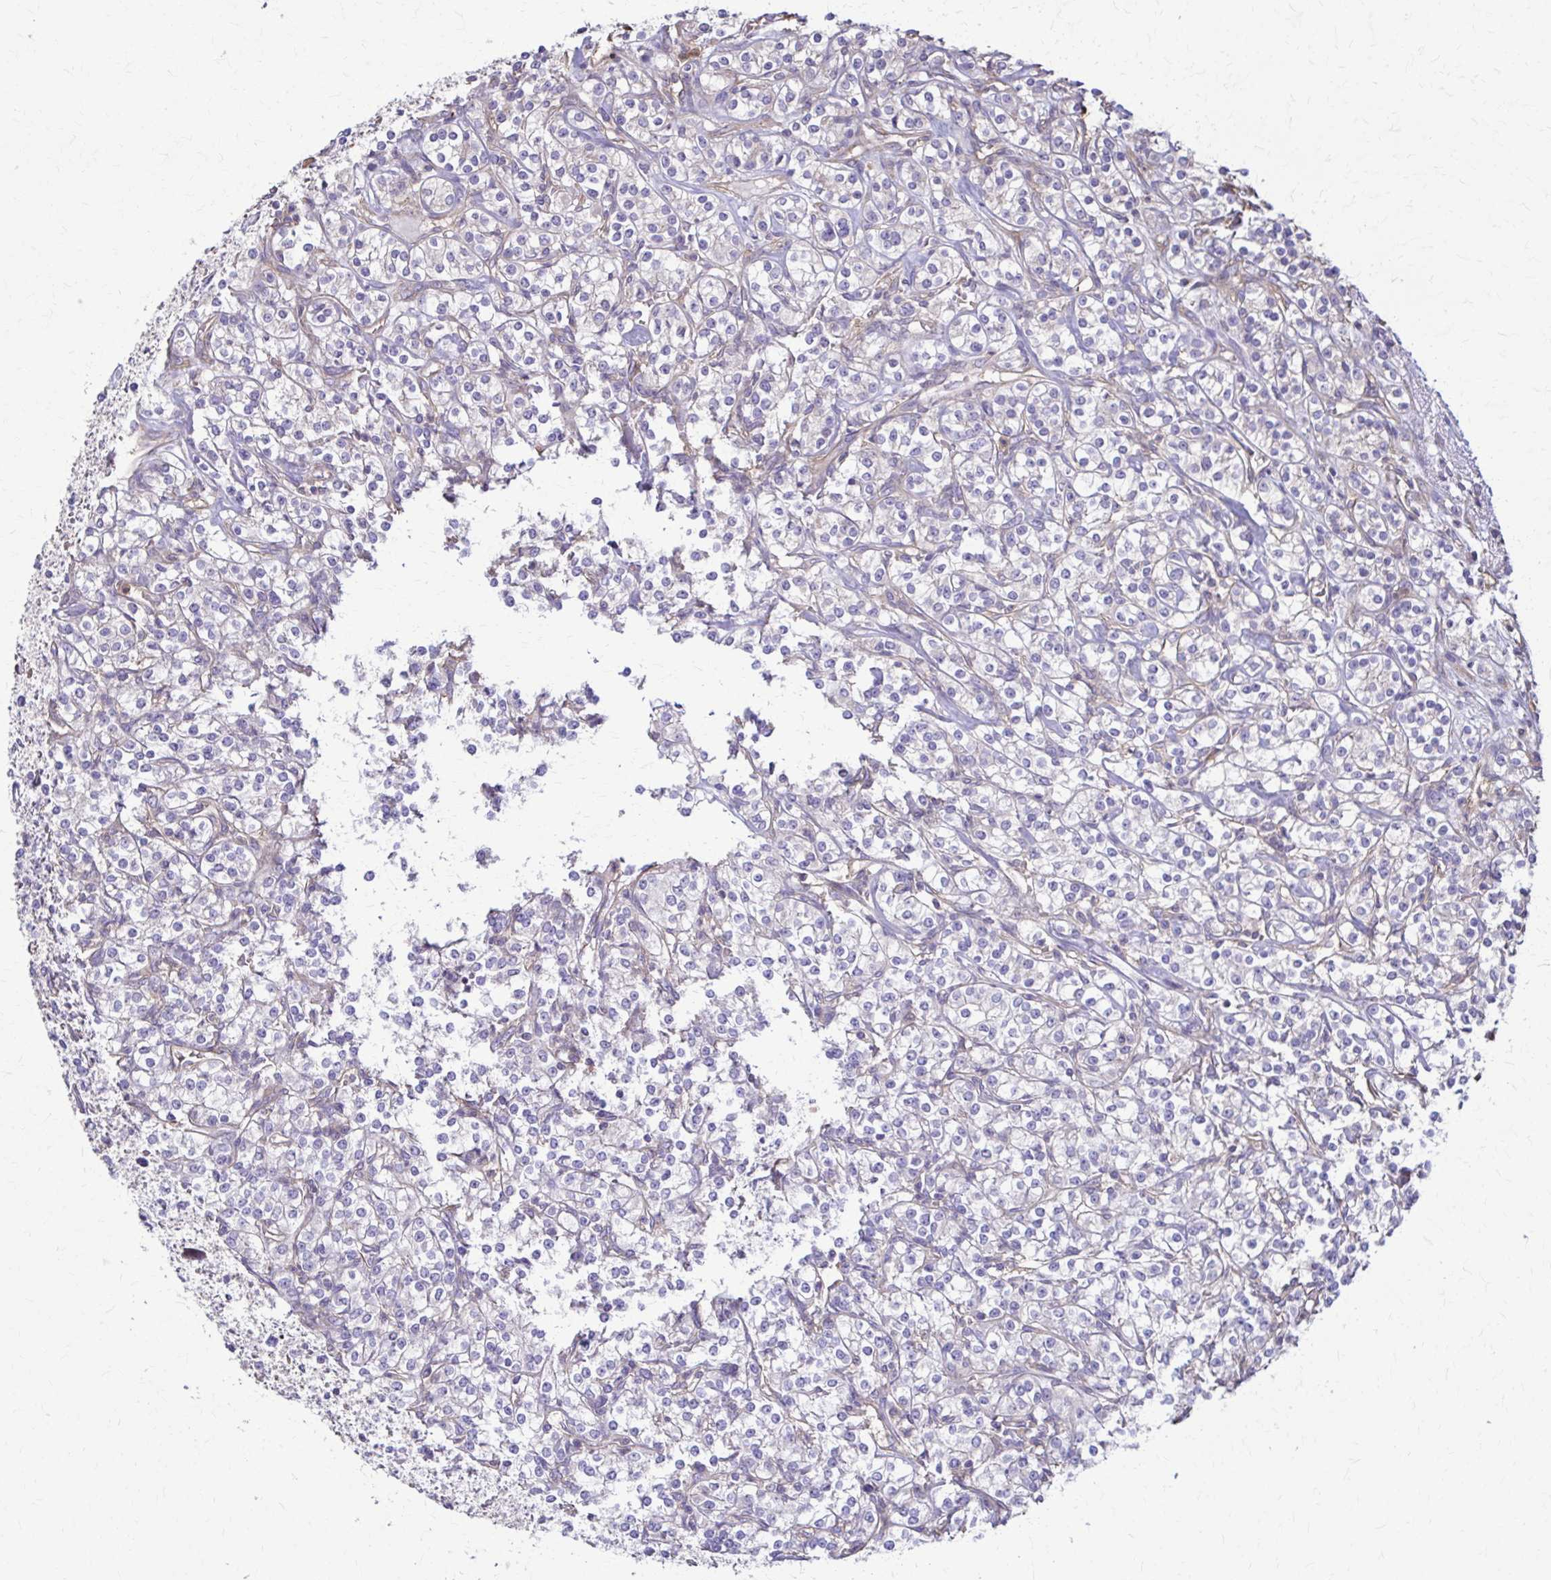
{"staining": {"intensity": "negative", "quantity": "none", "location": "none"}, "tissue": "renal cancer", "cell_type": "Tumor cells", "image_type": "cancer", "snomed": [{"axis": "morphology", "description": "Adenocarcinoma, NOS"}, {"axis": "topography", "description": "Kidney"}], "caption": "DAB (3,3'-diaminobenzidine) immunohistochemical staining of human renal adenocarcinoma shows no significant positivity in tumor cells.", "gene": "DSP", "patient": {"sex": "male", "age": 77}}